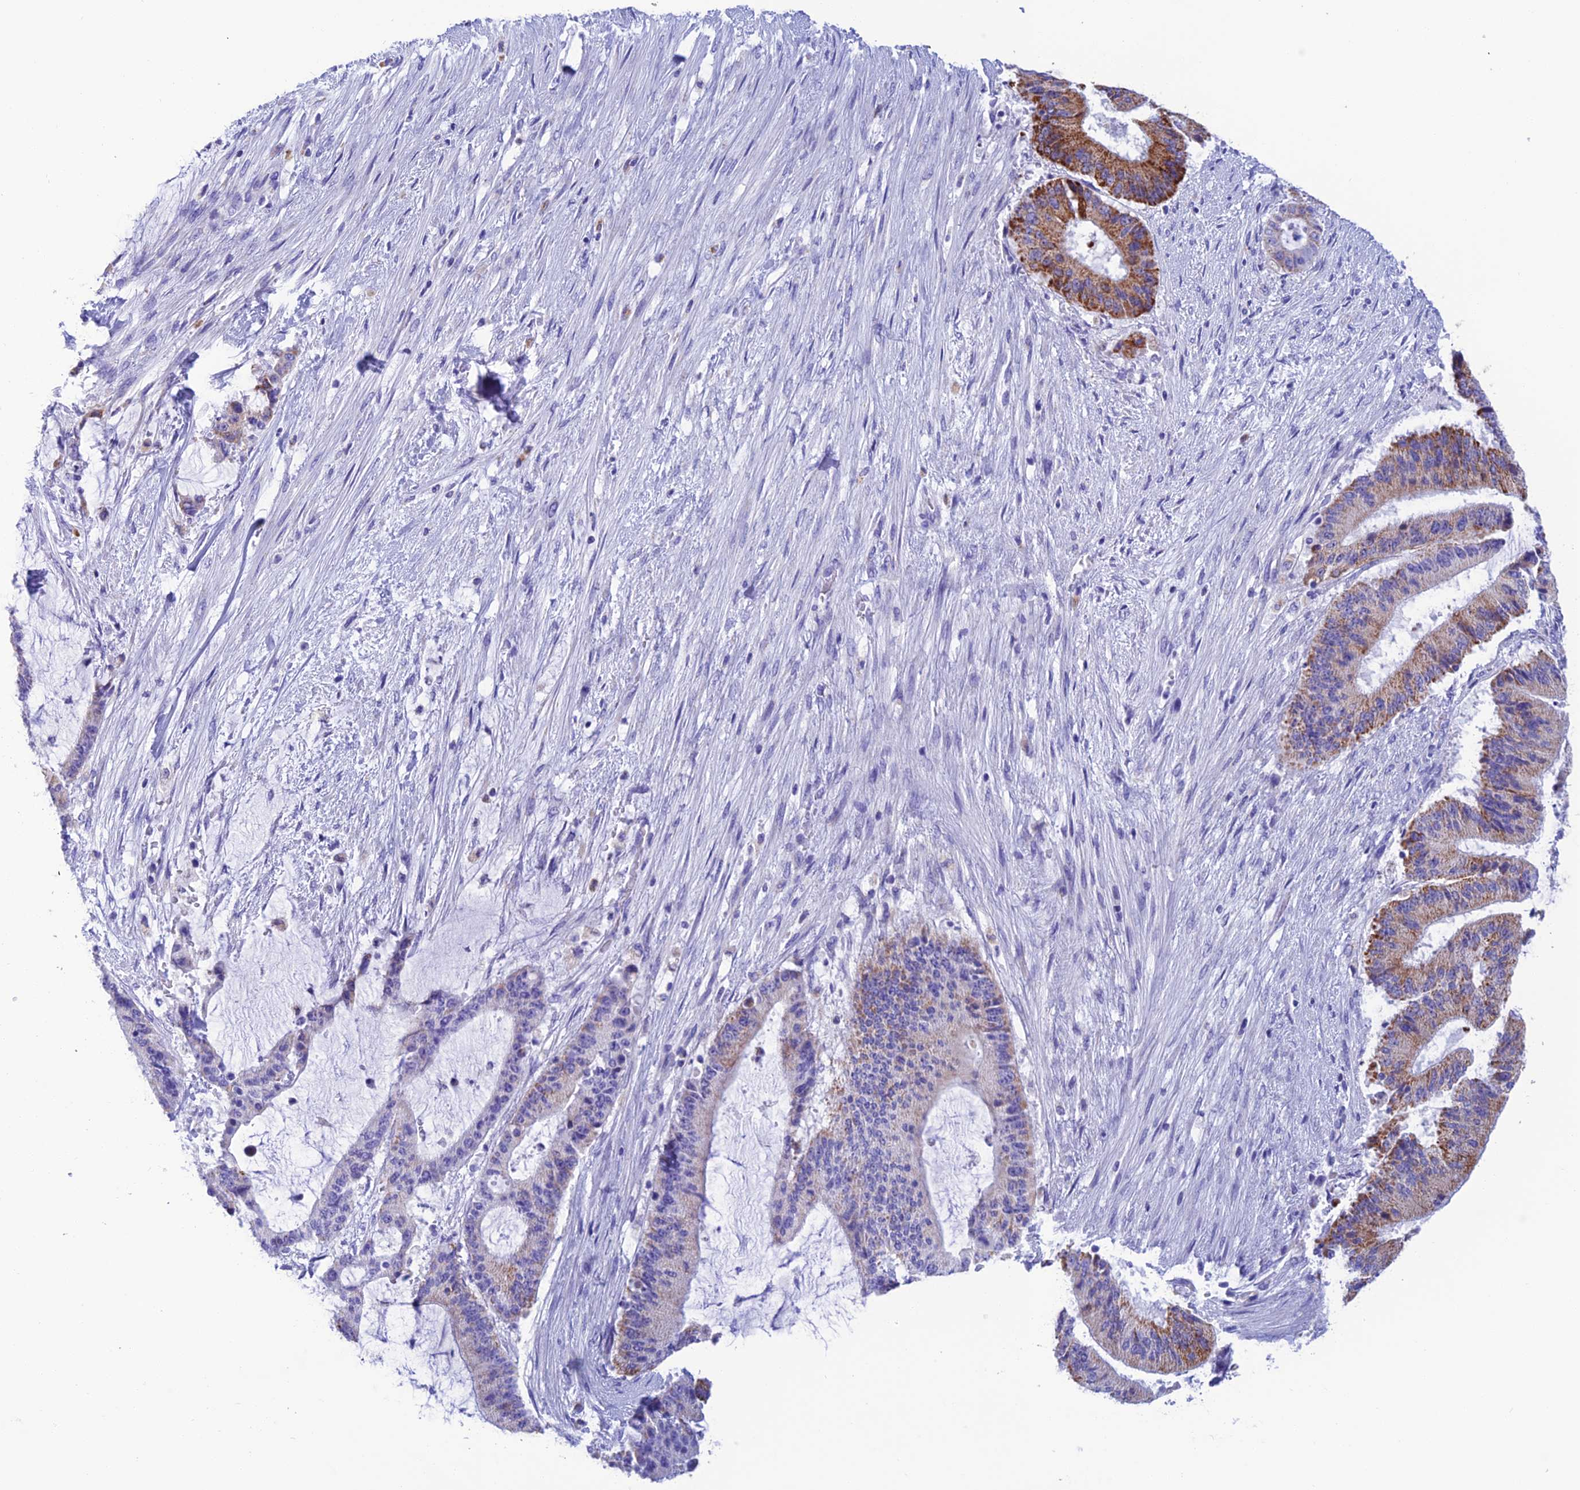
{"staining": {"intensity": "moderate", "quantity": "25%-75%", "location": "cytoplasmic/membranous"}, "tissue": "liver cancer", "cell_type": "Tumor cells", "image_type": "cancer", "snomed": [{"axis": "morphology", "description": "Normal tissue, NOS"}, {"axis": "morphology", "description": "Cholangiocarcinoma"}, {"axis": "topography", "description": "Liver"}, {"axis": "topography", "description": "Peripheral nerve tissue"}], "caption": "Immunohistochemistry (IHC) histopathology image of neoplastic tissue: human liver cancer stained using immunohistochemistry (IHC) shows medium levels of moderate protein expression localized specifically in the cytoplasmic/membranous of tumor cells, appearing as a cytoplasmic/membranous brown color.", "gene": "NXPE4", "patient": {"sex": "female", "age": 73}}